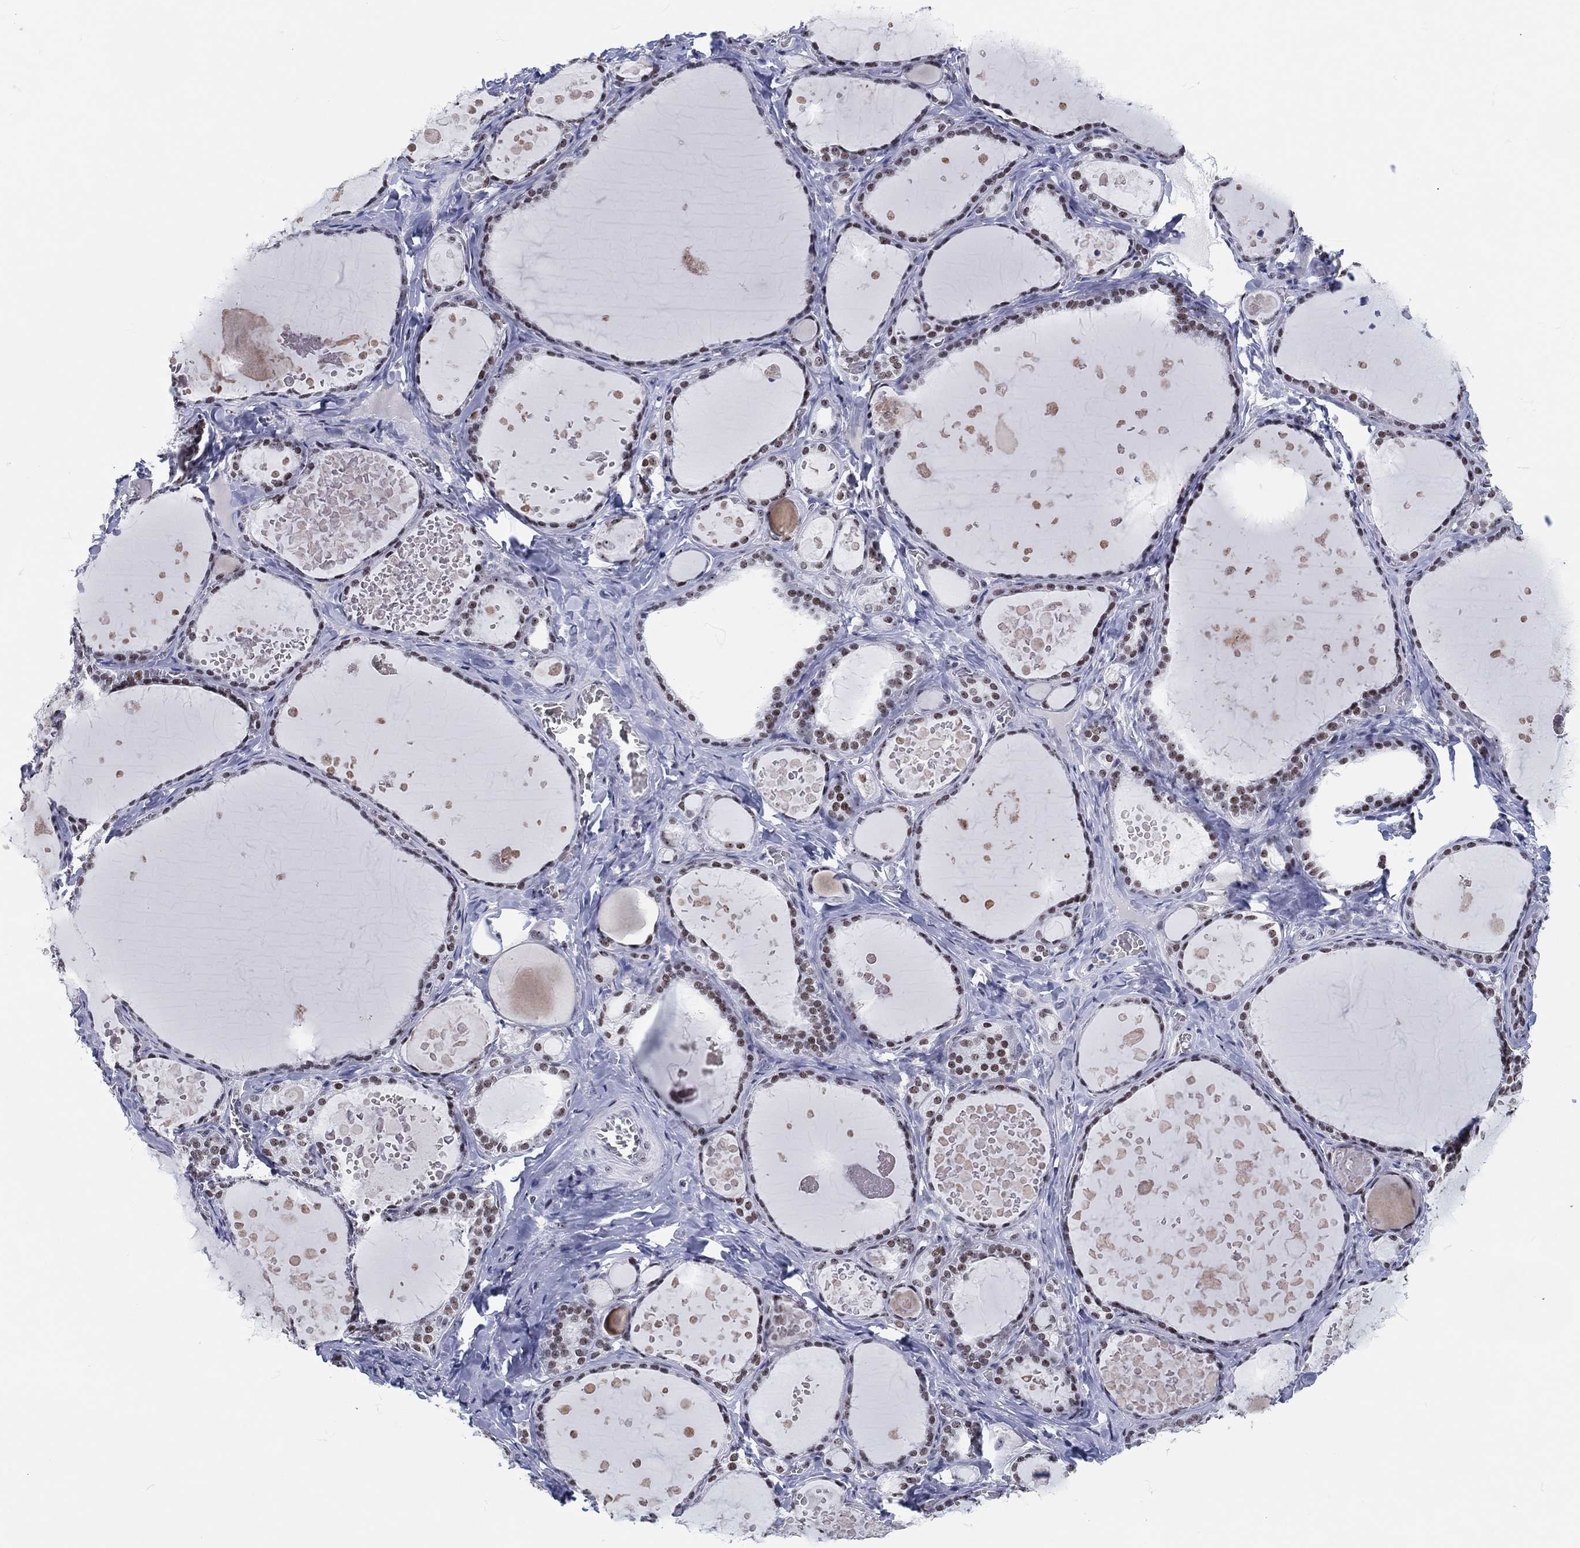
{"staining": {"intensity": "moderate", "quantity": "25%-75%", "location": "nuclear"}, "tissue": "thyroid gland", "cell_type": "Glandular cells", "image_type": "normal", "snomed": [{"axis": "morphology", "description": "Normal tissue, NOS"}, {"axis": "topography", "description": "Thyroid gland"}], "caption": "Glandular cells display medium levels of moderate nuclear expression in about 25%-75% of cells in normal thyroid gland.", "gene": "MAPK8IP1", "patient": {"sex": "female", "age": 56}}